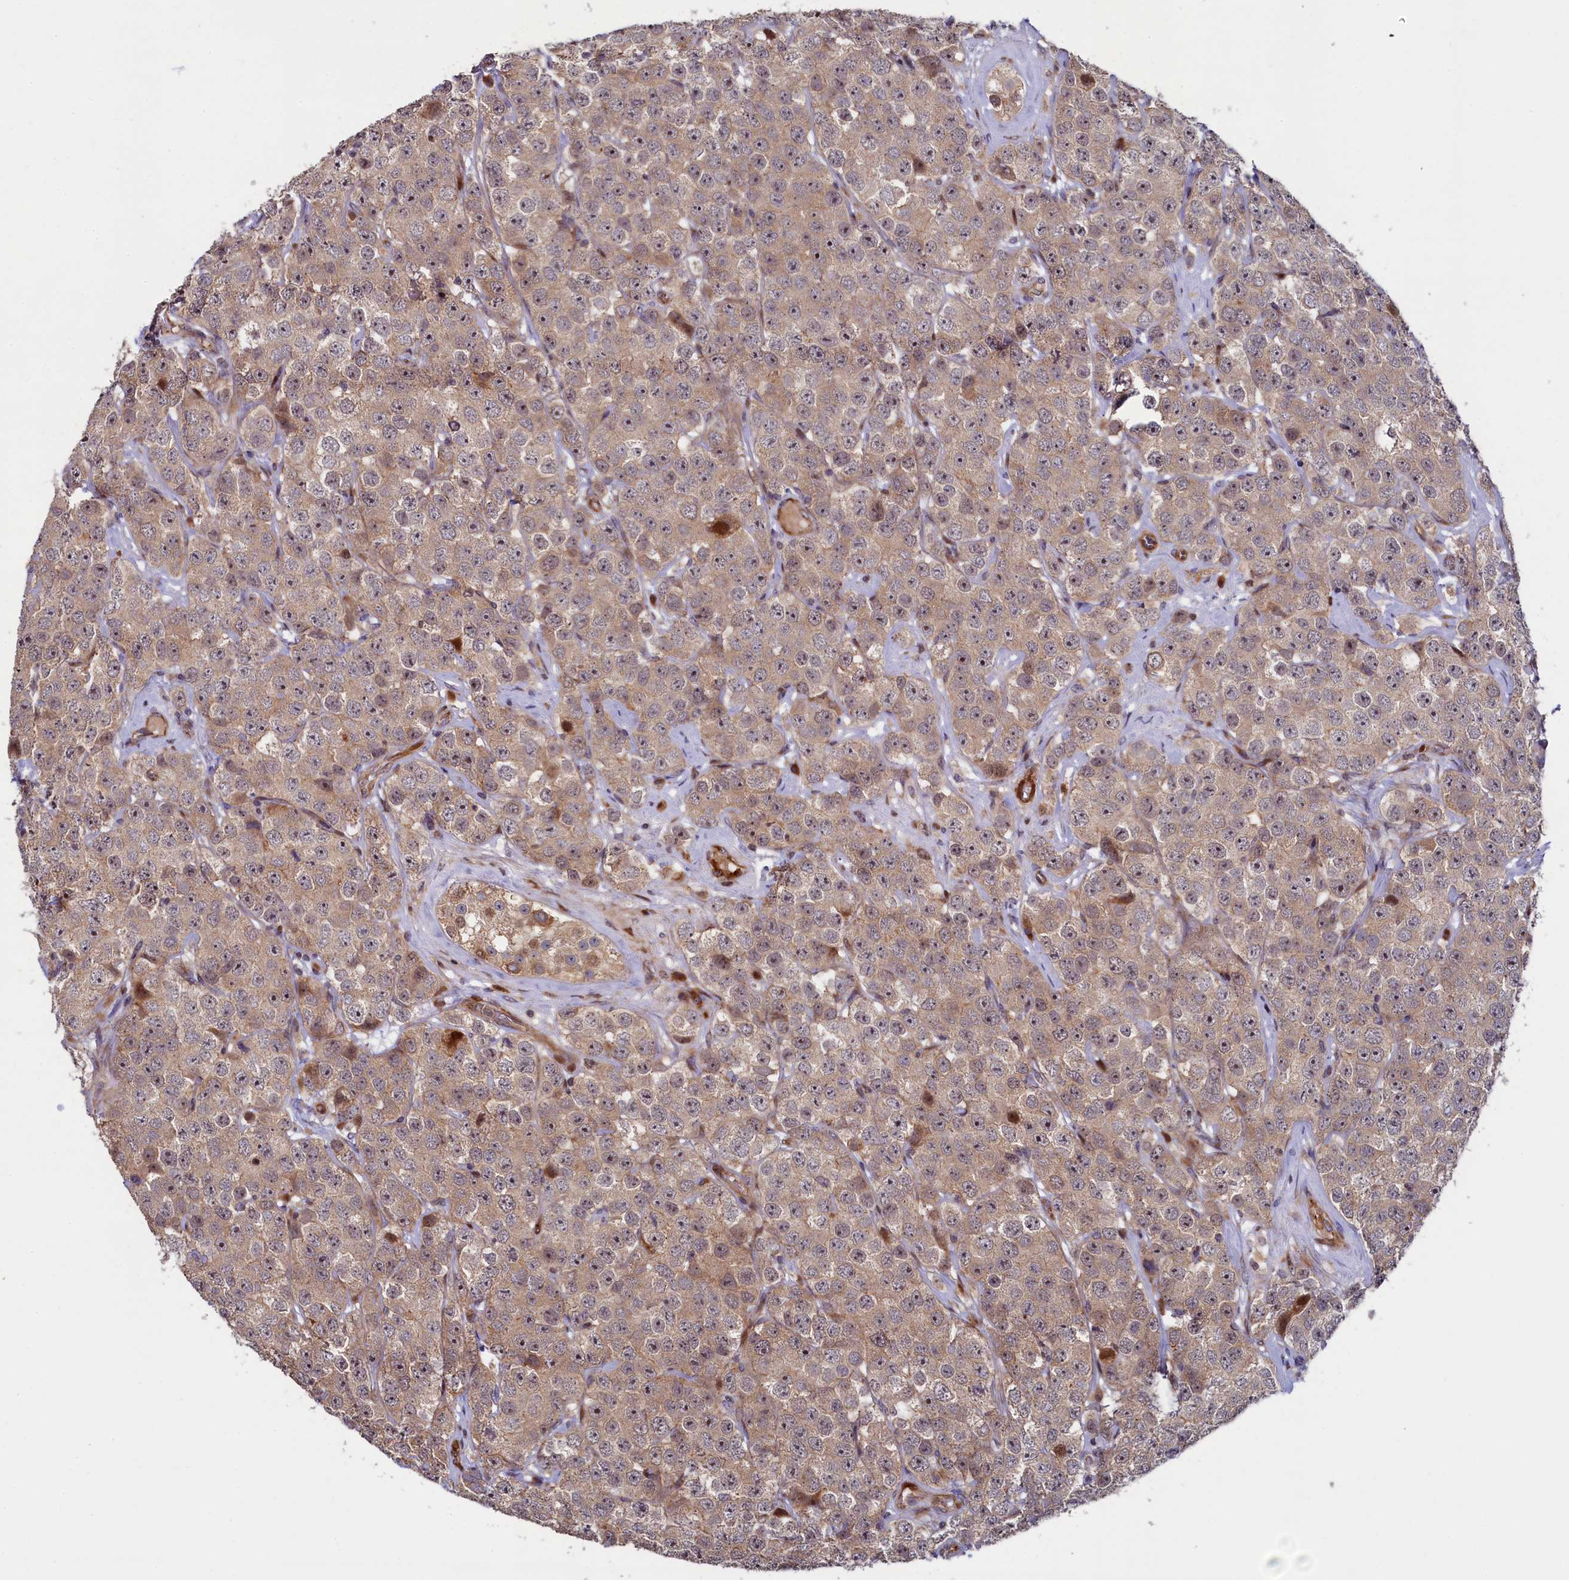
{"staining": {"intensity": "weak", "quantity": ">75%", "location": "cytoplasmic/membranous"}, "tissue": "testis cancer", "cell_type": "Tumor cells", "image_type": "cancer", "snomed": [{"axis": "morphology", "description": "Seminoma, NOS"}, {"axis": "topography", "description": "Testis"}], "caption": "IHC micrograph of neoplastic tissue: human seminoma (testis) stained using immunohistochemistry shows low levels of weak protein expression localized specifically in the cytoplasmic/membranous of tumor cells, appearing as a cytoplasmic/membranous brown color.", "gene": "PIK3C3", "patient": {"sex": "male", "age": 28}}